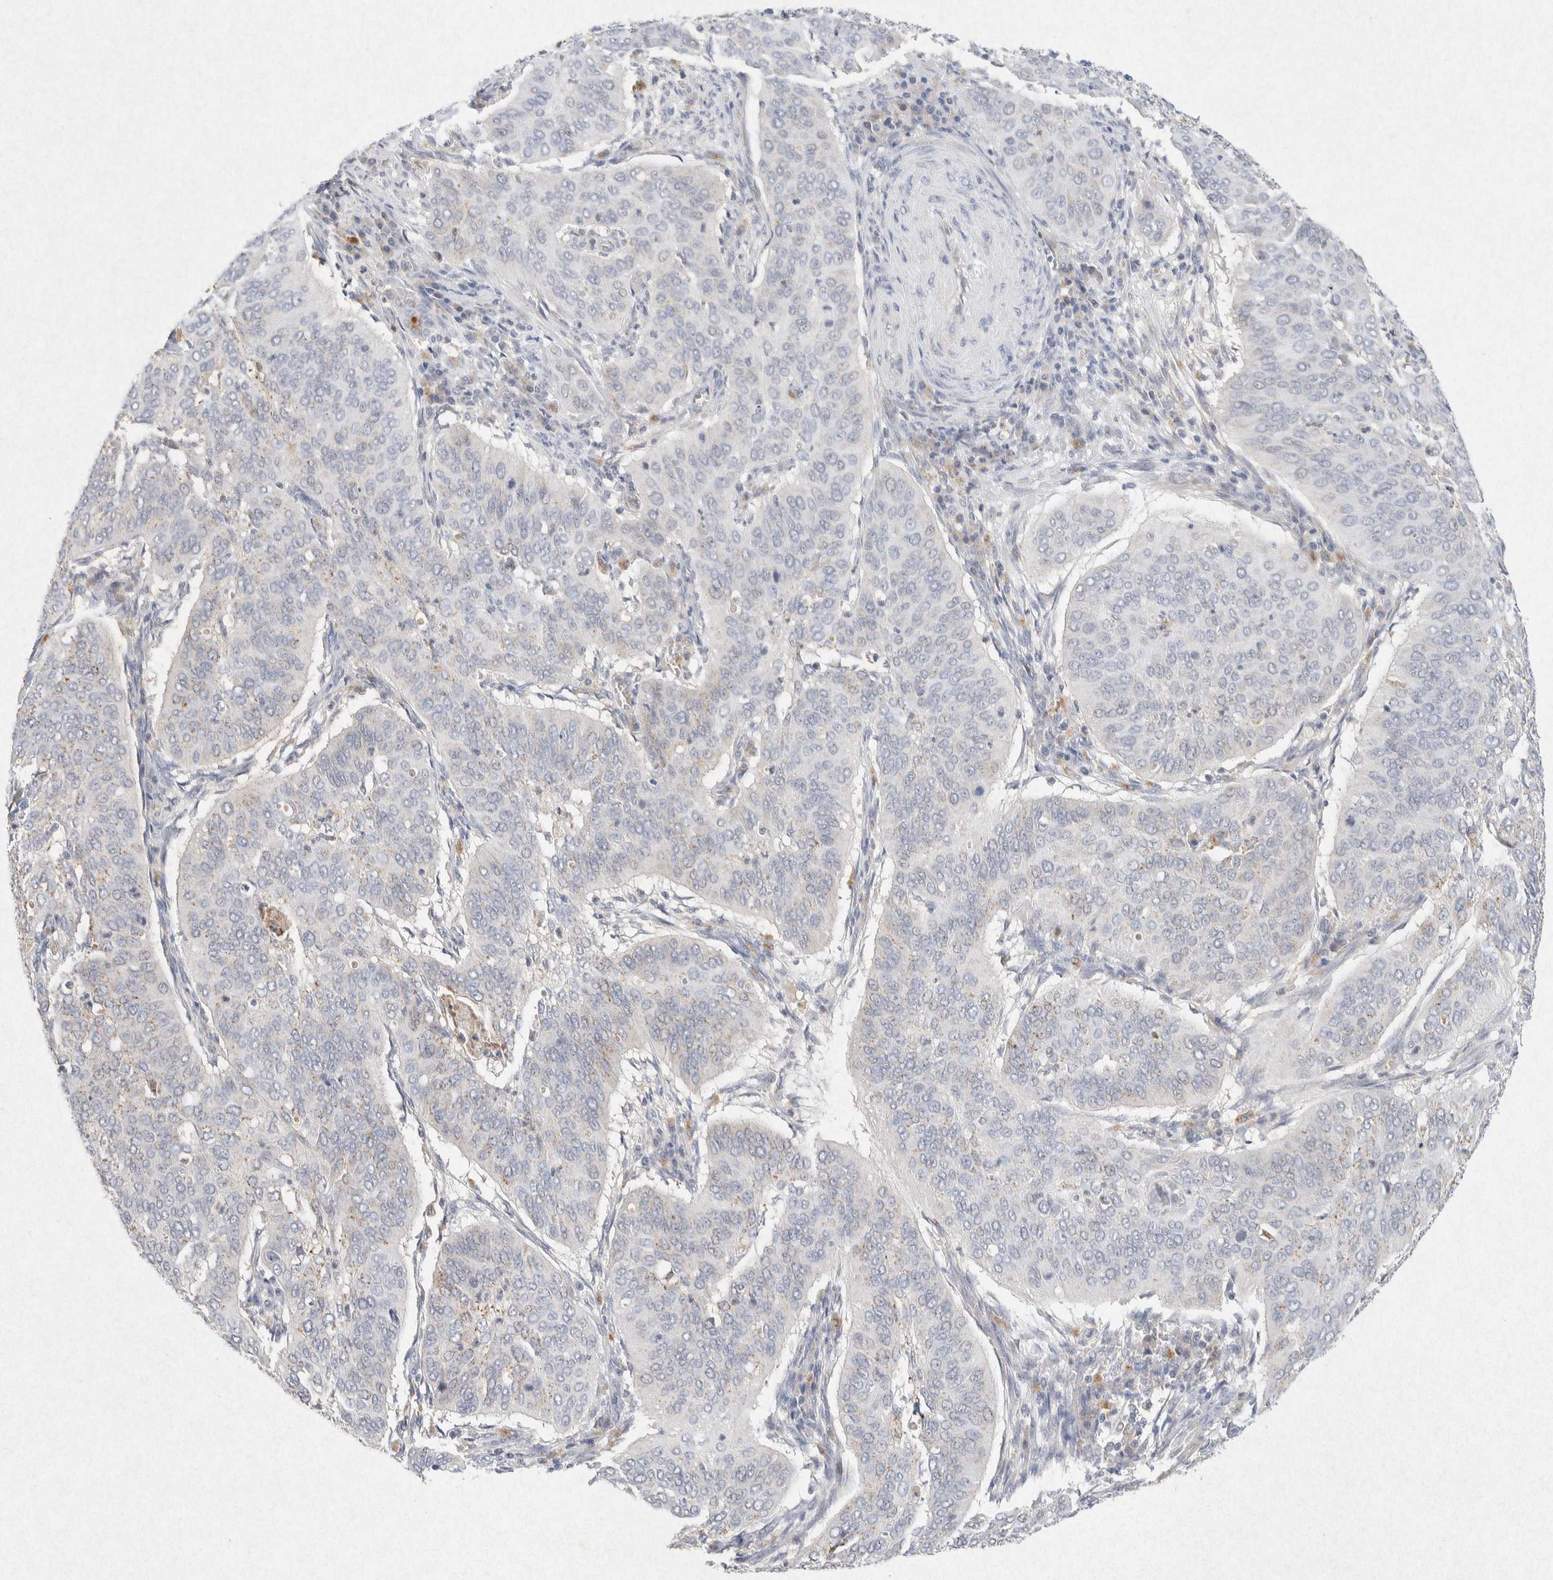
{"staining": {"intensity": "weak", "quantity": "<25%", "location": "cytoplasmic/membranous"}, "tissue": "cervical cancer", "cell_type": "Tumor cells", "image_type": "cancer", "snomed": [{"axis": "morphology", "description": "Normal tissue, NOS"}, {"axis": "morphology", "description": "Squamous cell carcinoma, NOS"}, {"axis": "topography", "description": "Cervix"}], "caption": "Immunohistochemistry histopathology image of neoplastic tissue: human cervical squamous cell carcinoma stained with DAB shows no significant protein positivity in tumor cells.", "gene": "GNAI1", "patient": {"sex": "female", "age": 39}}